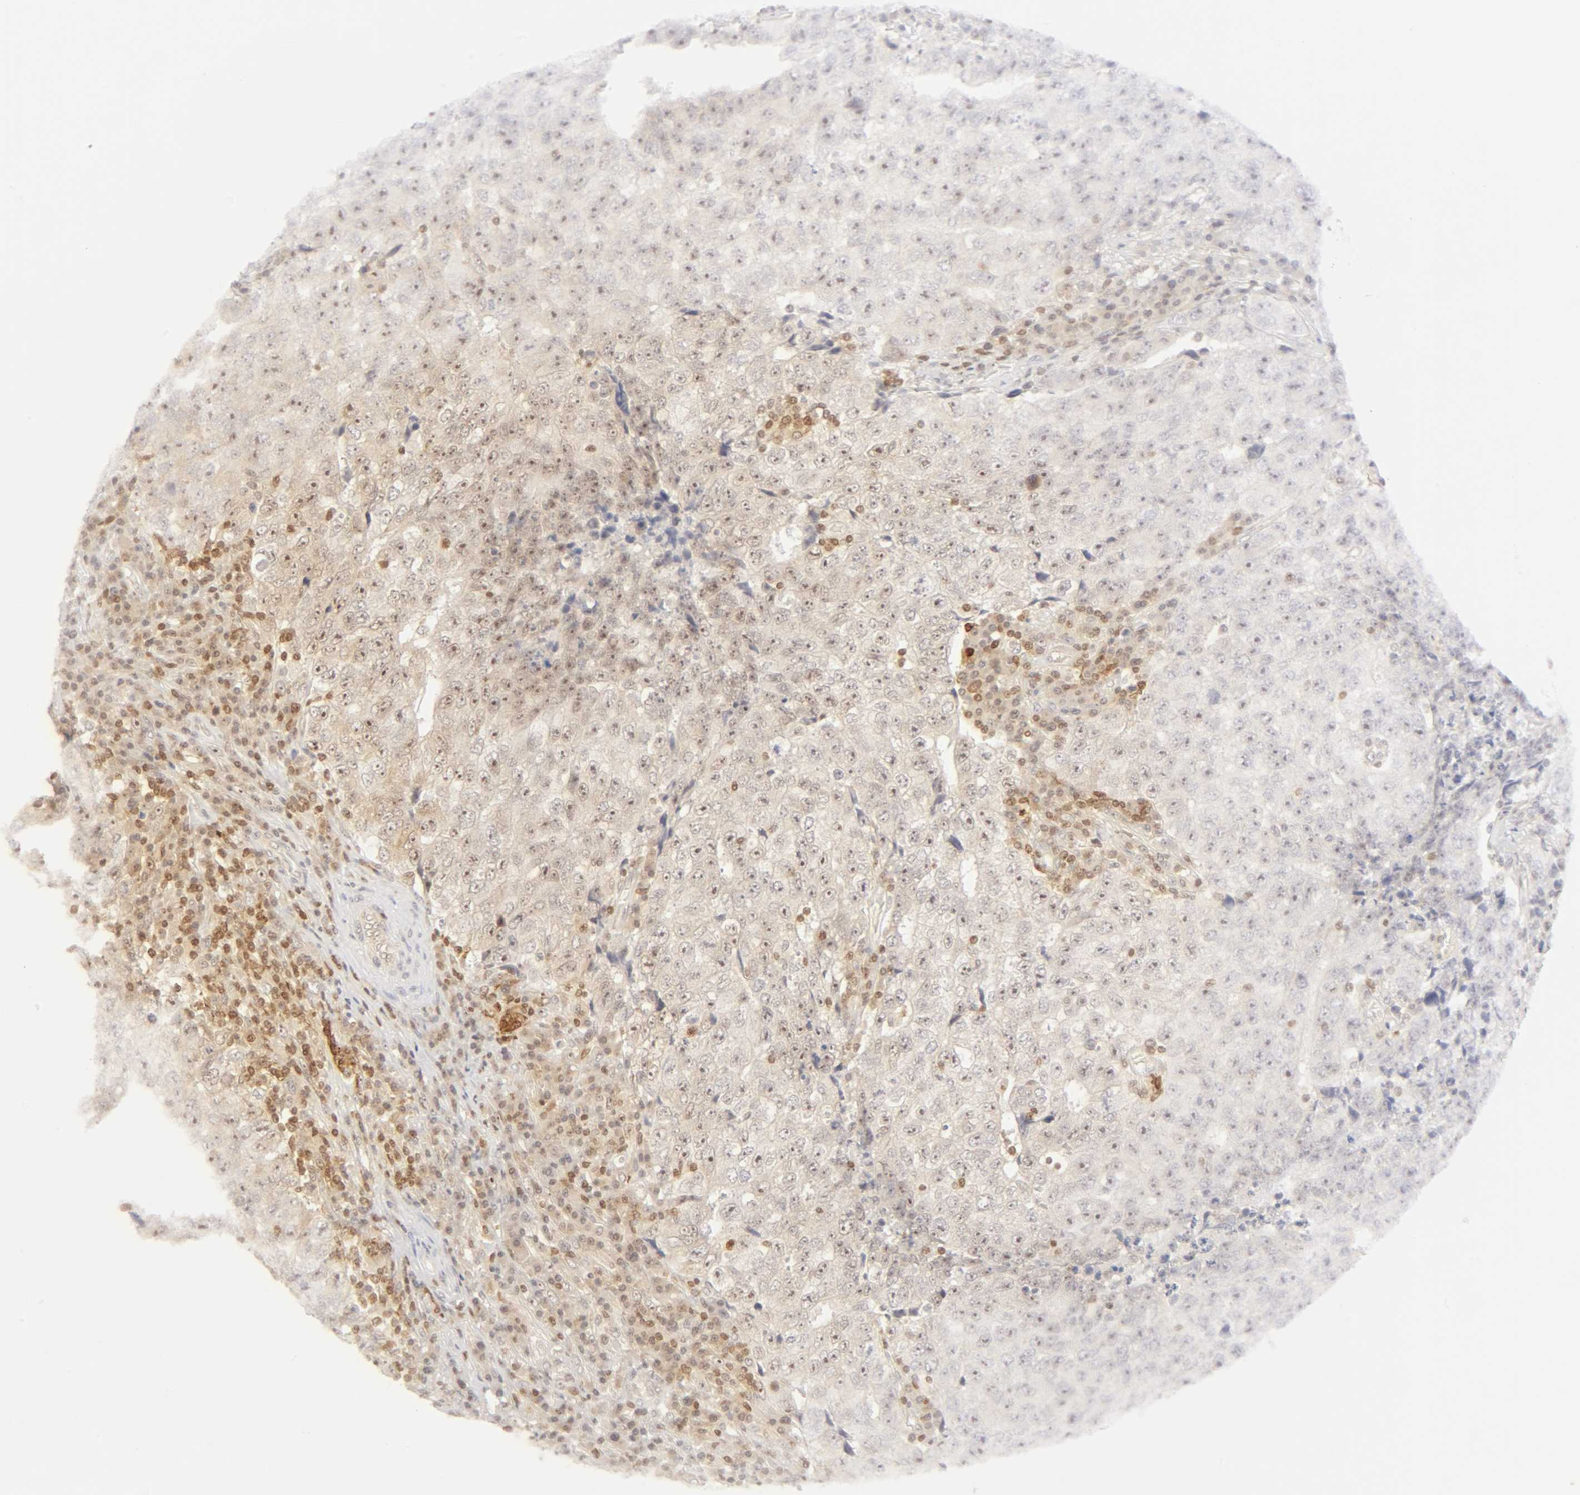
{"staining": {"intensity": "weak", "quantity": "25%-75%", "location": "cytoplasmic/membranous,nuclear"}, "tissue": "testis cancer", "cell_type": "Tumor cells", "image_type": "cancer", "snomed": [{"axis": "morphology", "description": "Necrosis, NOS"}, {"axis": "morphology", "description": "Carcinoma, Embryonal, NOS"}, {"axis": "topography", "description": "Testis"}], "caption": "Embryonal carcinoma (testis) tissue displays weak cytoplasmic/membranous and nuclear expression in about 25%-75% of tumor cells, visualized by immunohistochemistry.", "gene": "KIF2A", "patient": {"sex": "male", "age": 19}}